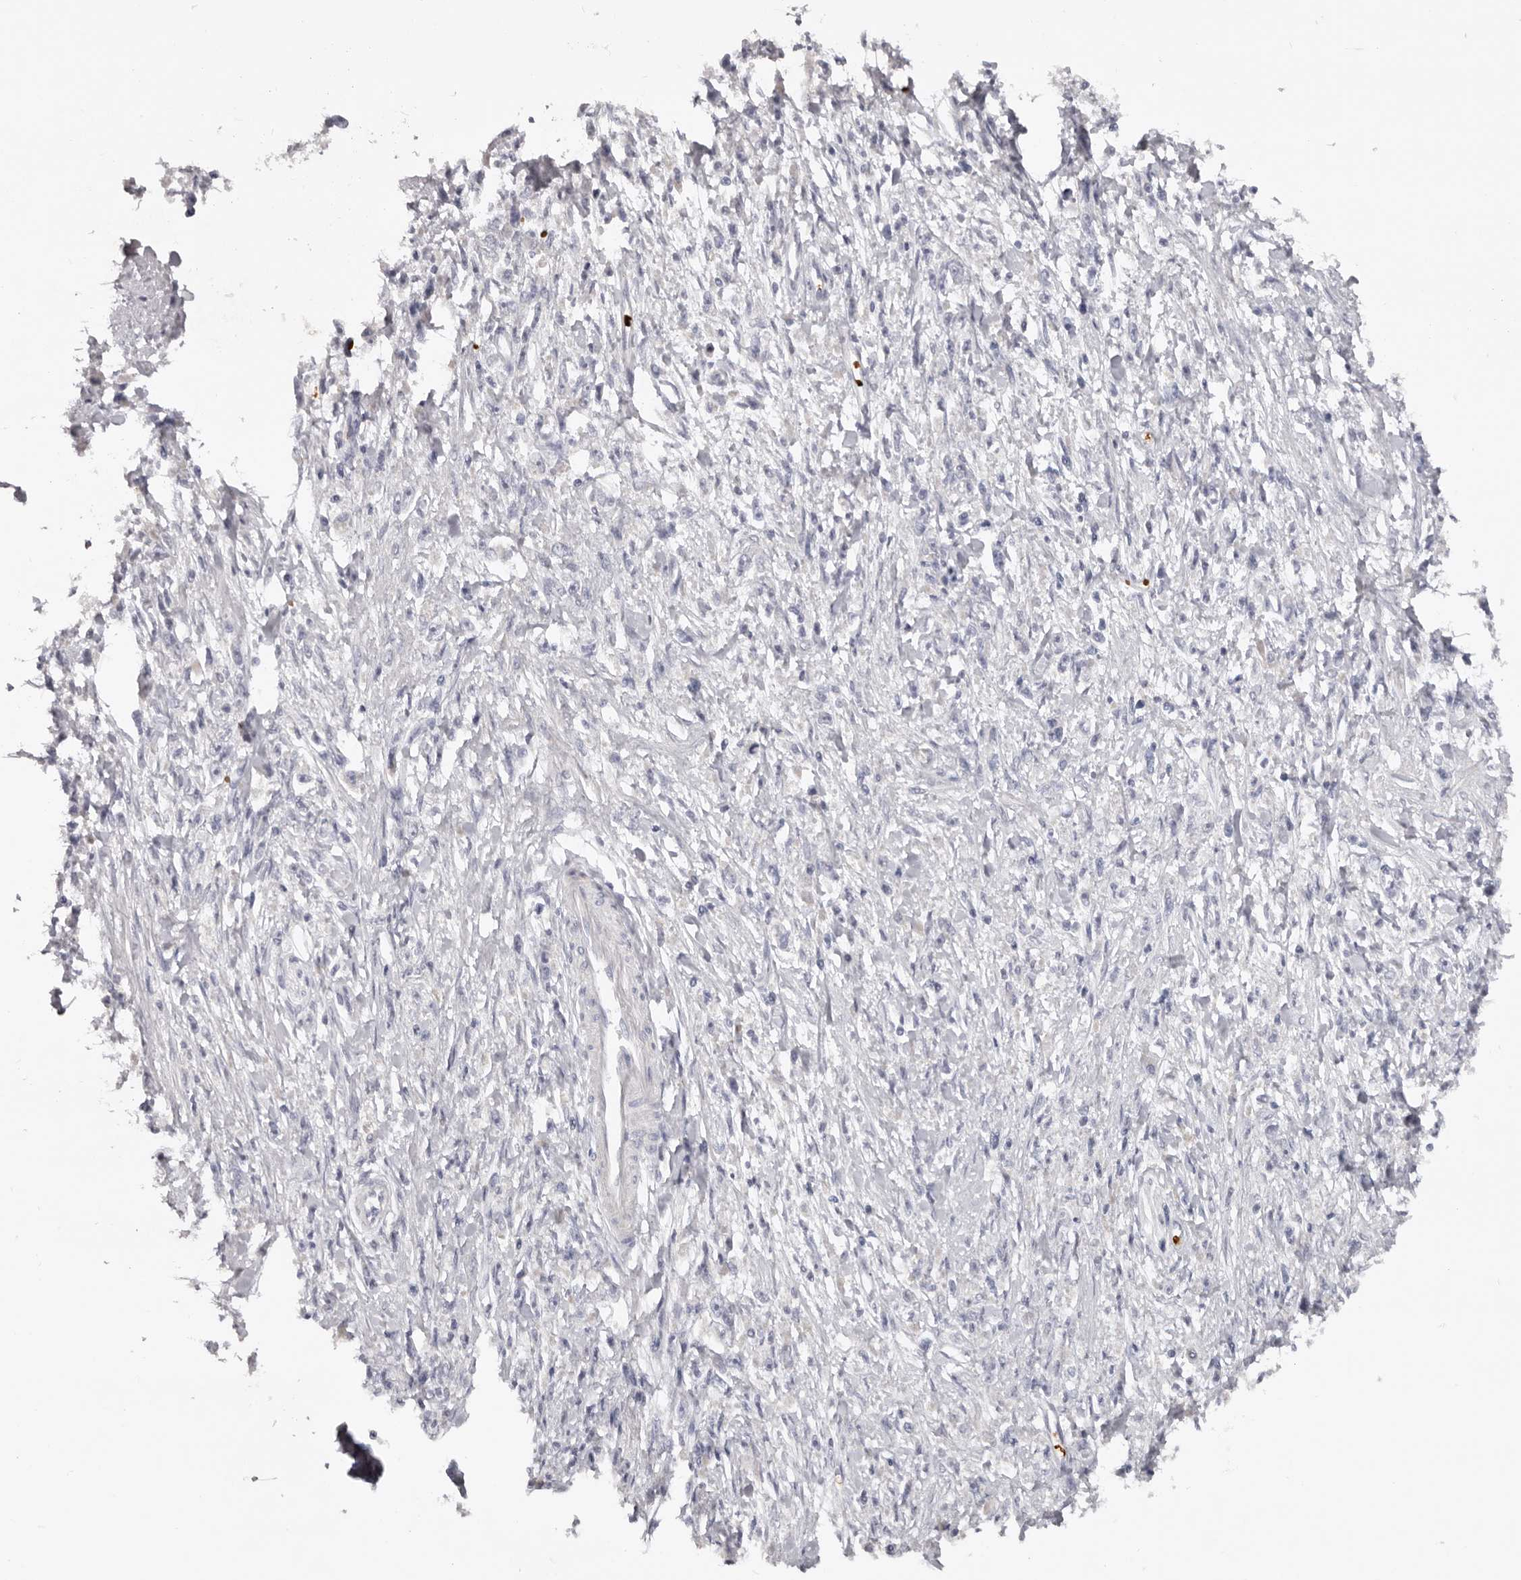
{"staining": {"intensity": "negative", "quantity": "none", "location": "none"}, "tissue": "stomach cancer", "cell_type": "Tumor cells", "image_type": "cancer", "snomed": [{"axis": "morphology", "description": "Adenocarcinoma, NOS"}, {"axis": "topography", "description": "Stomach"}], "caption": "Protein analysis of stomach cancer (adenocarcinoma) demonstrates no significant expression in tumor cells.", "gene": "TNR", "patient": {"sex": "female", "age": 59}}